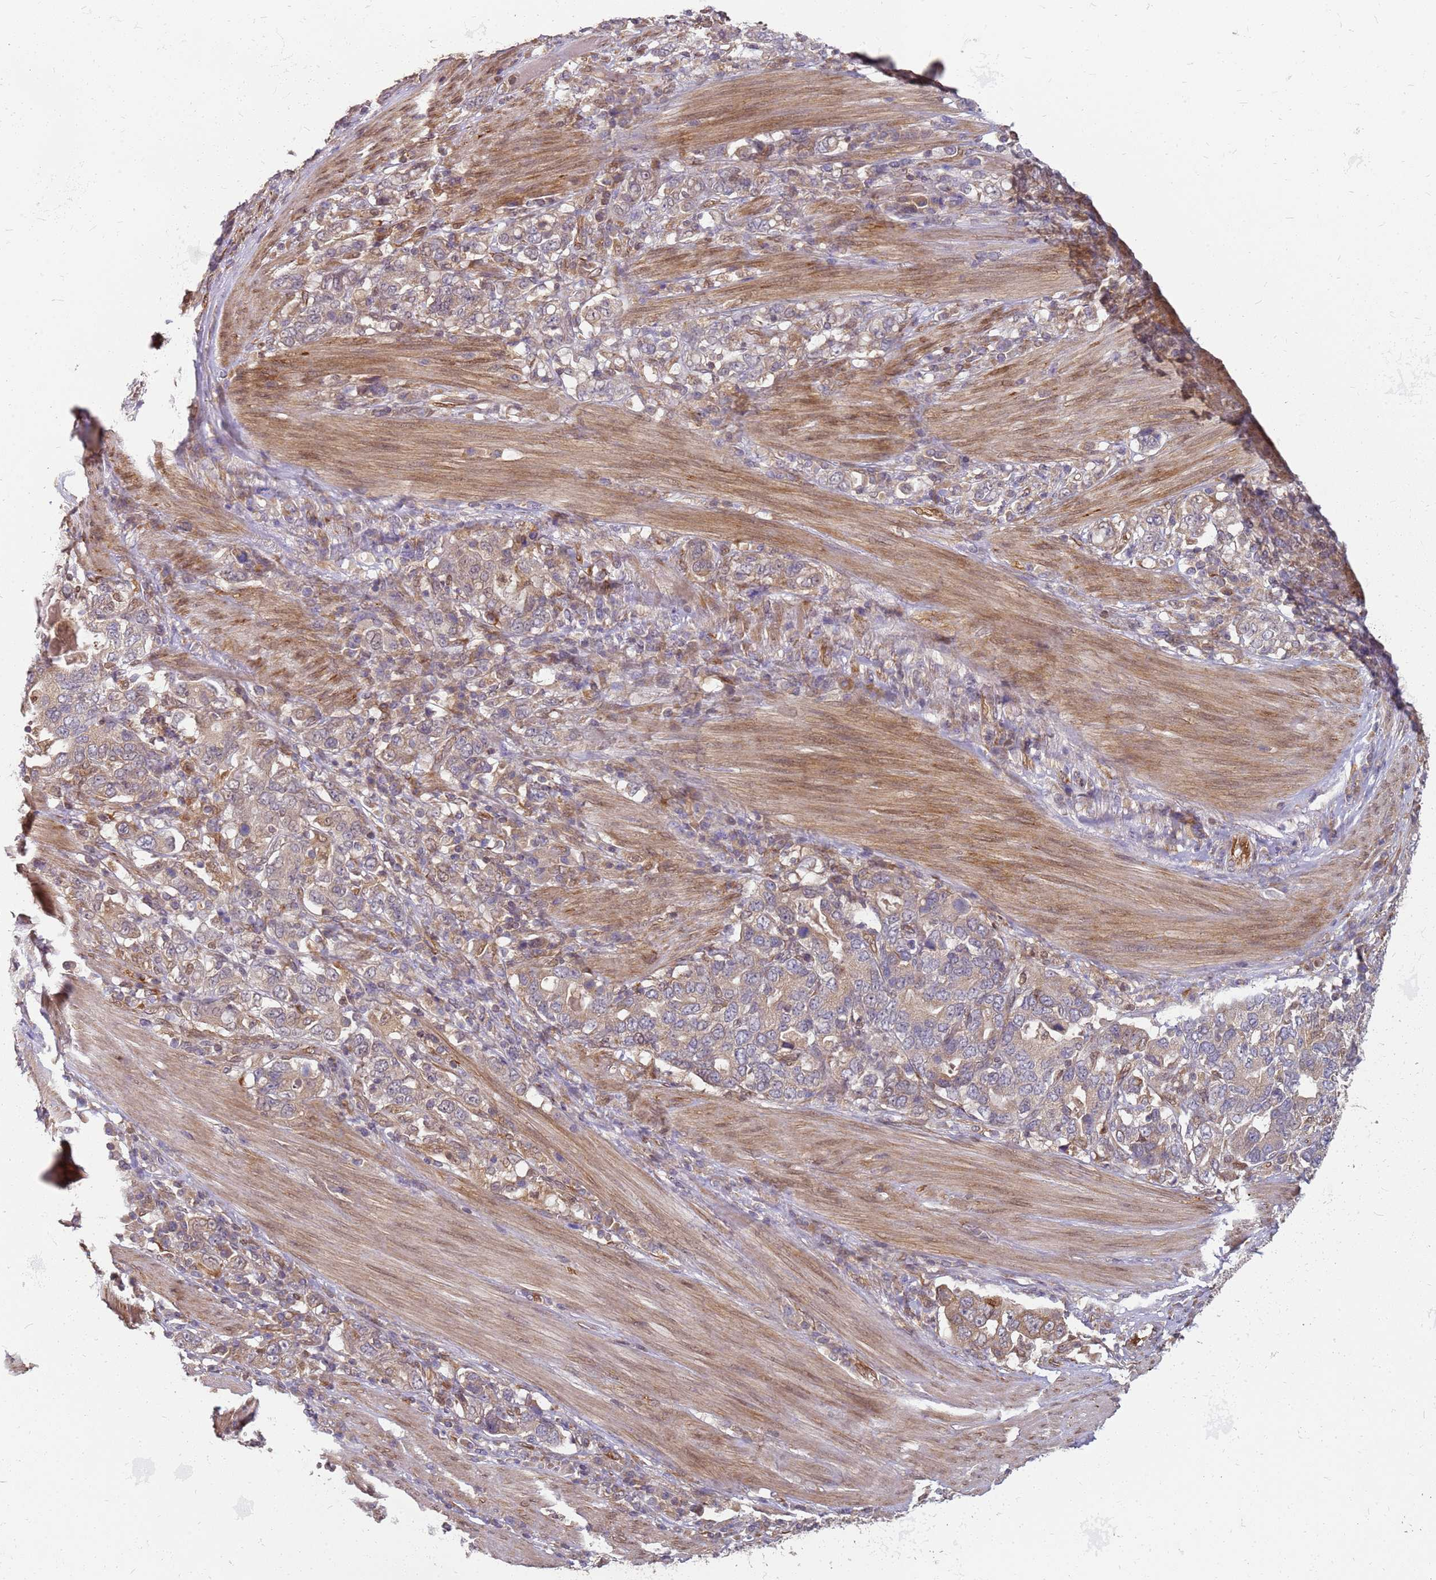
{"staining": {"intensity": "weak", "quantity": ">75%", "location": "cytoplasmic/membranous"}, "tissue": "stomach cancer", "cell_type": "Tumor cells", "image_type": "cancer", "snomed": [{"axis": "morphology", "description": "Adenocarcinoma, NOS"}, {"axis": "topography", "description": "Stomach, upper"}, {"axis": "topography", "description": "Stomach"}], "caption": "Approximately >75% of tumor cells in human stomach cancer exhibit weak cytoplasmic/membranous protein positivity as visualized by brown immunohistochemical staining.", "gene": "NUDT14", "patient": {"sex": "male", "age": 62}}